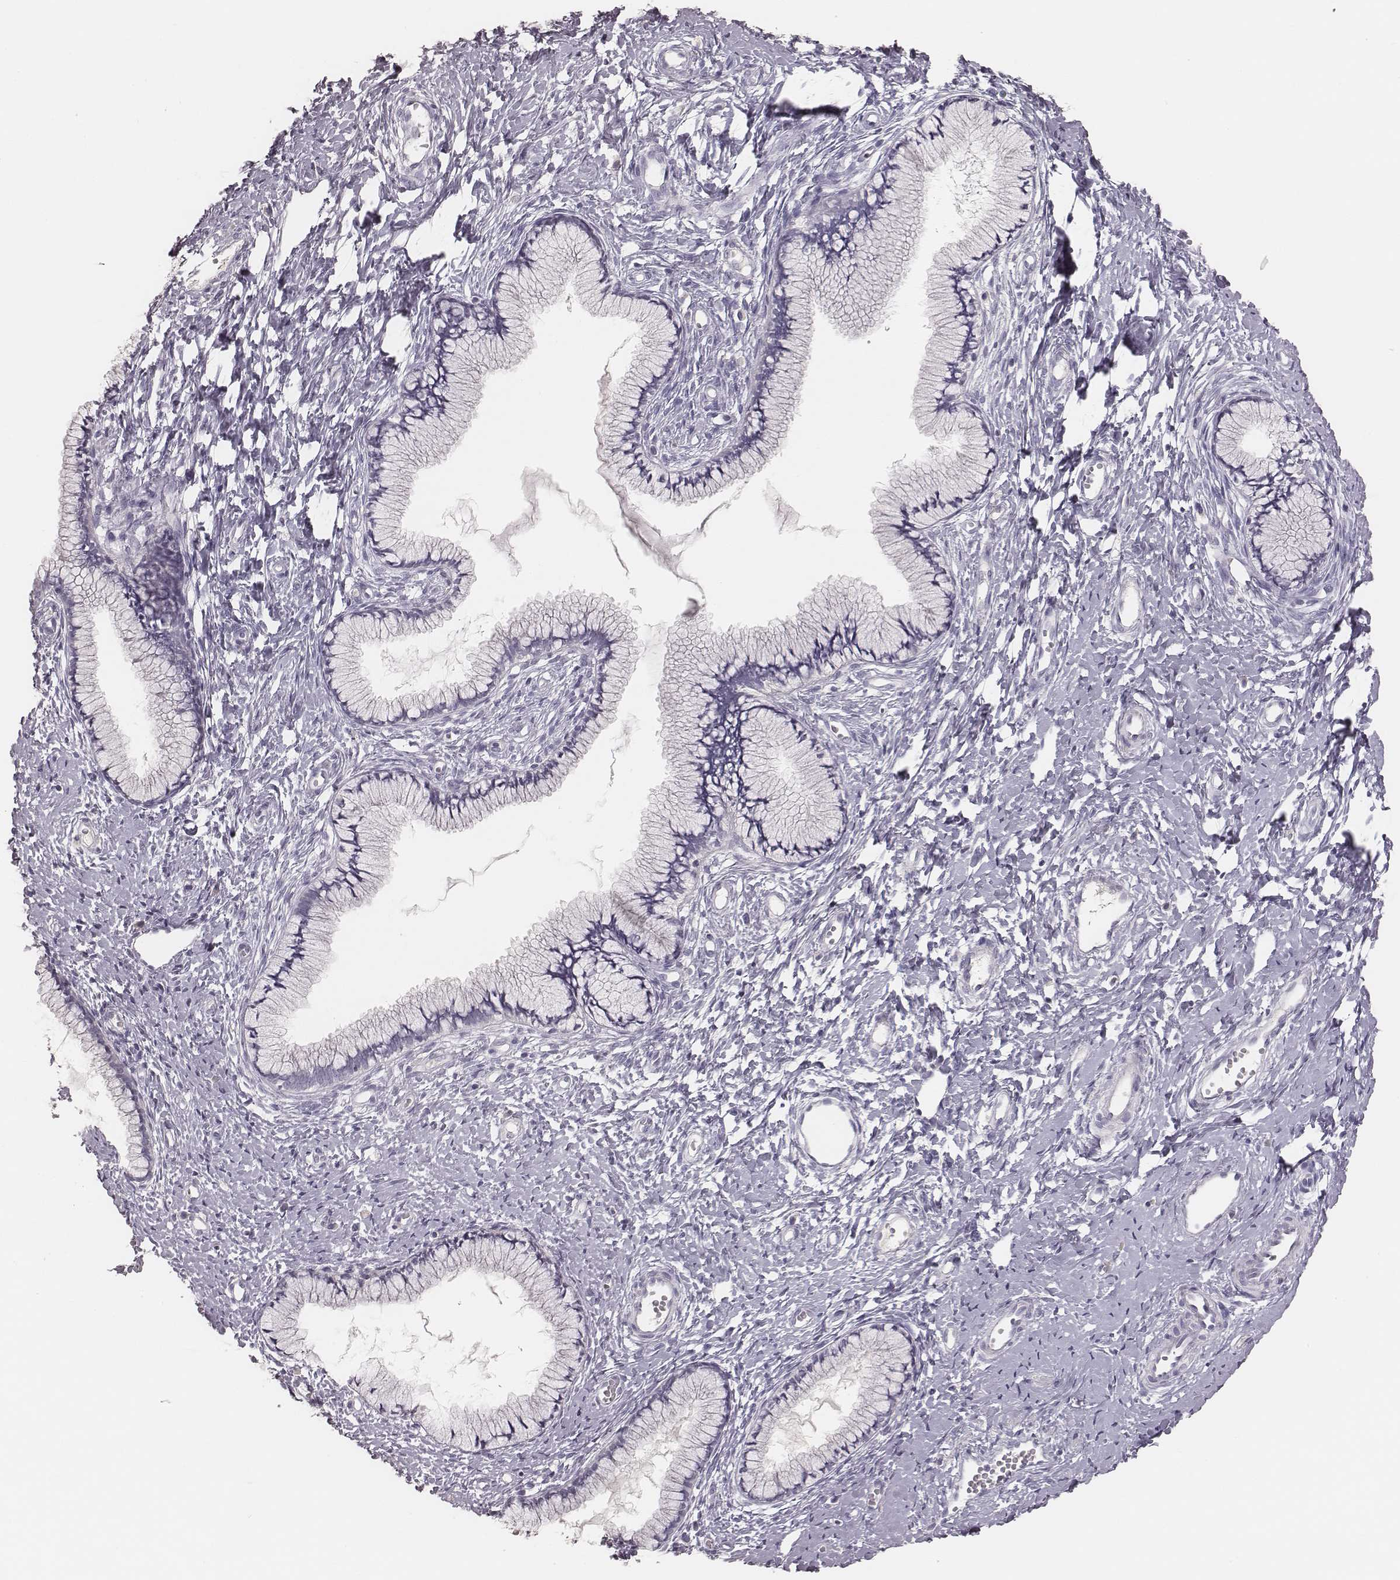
{"staining": {"intensity": "negative", "quantity": "none", "location": "none"}, "tissue": "cervix", "cell_type": "Glandular cells", "image_type": "normal", "snomed": [{"axis": "morphology", "description": "Normal tissue, NOS"}, {"axis": "topography", "description": "Cervix"}], "caption": "This is a histopathology image of immunohistochemistry staining of unremarkable cervix, which shows no positivity in glandular cells. The staining was performed using DAB (3,3'-diaminobenzidine) to visualize the protein expression in brown, while the nuclei were stained in blue with hematoxylin (Magnification: 20x).", "gene": "MYH6", "patient": {"sex": "female", "age": 40}}